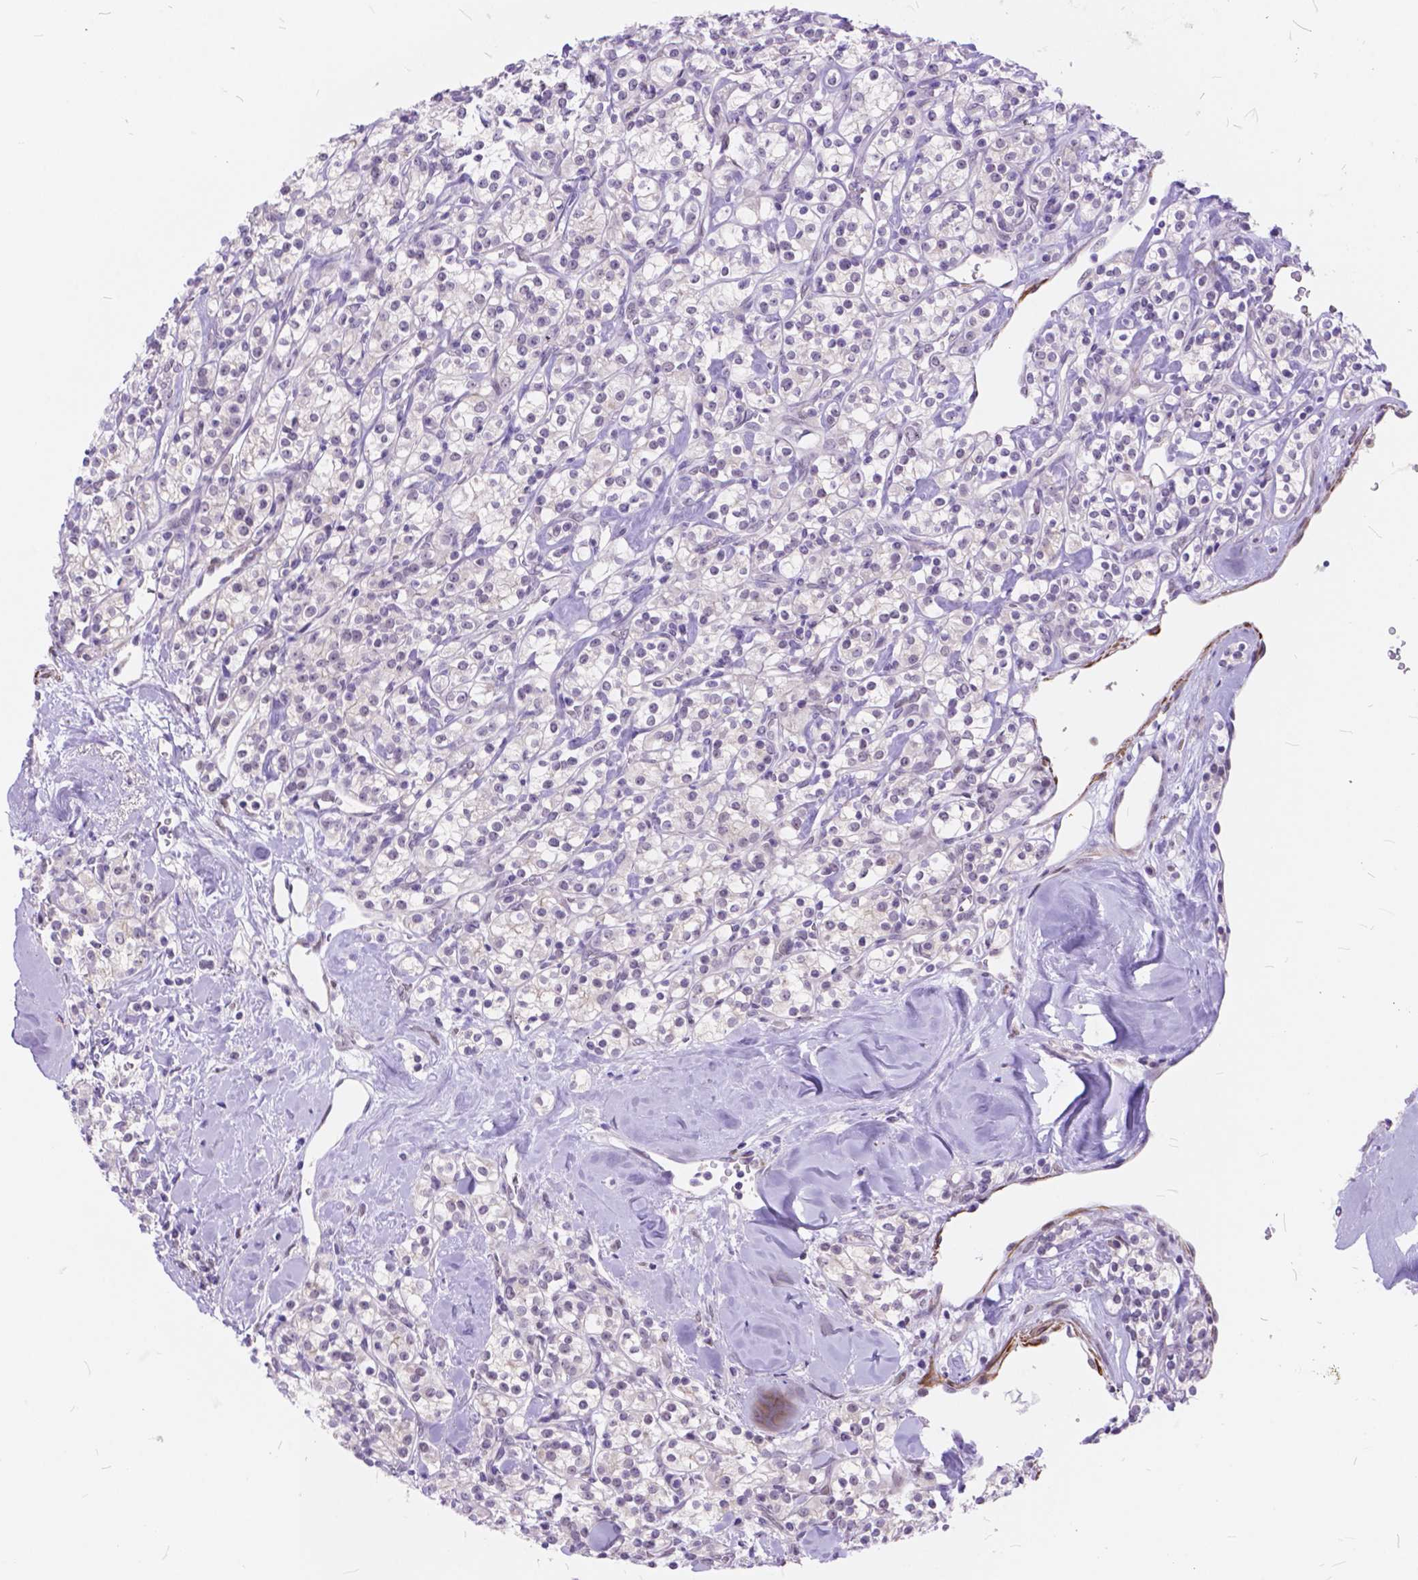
{"staining": {"intensity": "negative", "quantity": "none", "location": "none"}, "tissue": "renal cancer", "cell_type": "Tumor cells", "image_type": "cancer", "snomed": [{"axis": "morphology", "description": "Adenocarcinoma, NOS"}, {"axis": "topography", "description": "Kidney"}], "caption": "The micrograph demonstrates no staining of tumor cells in renal cancer.", "gene": "MAN2C1", "patient": {"sex": "male", "age": 77}}